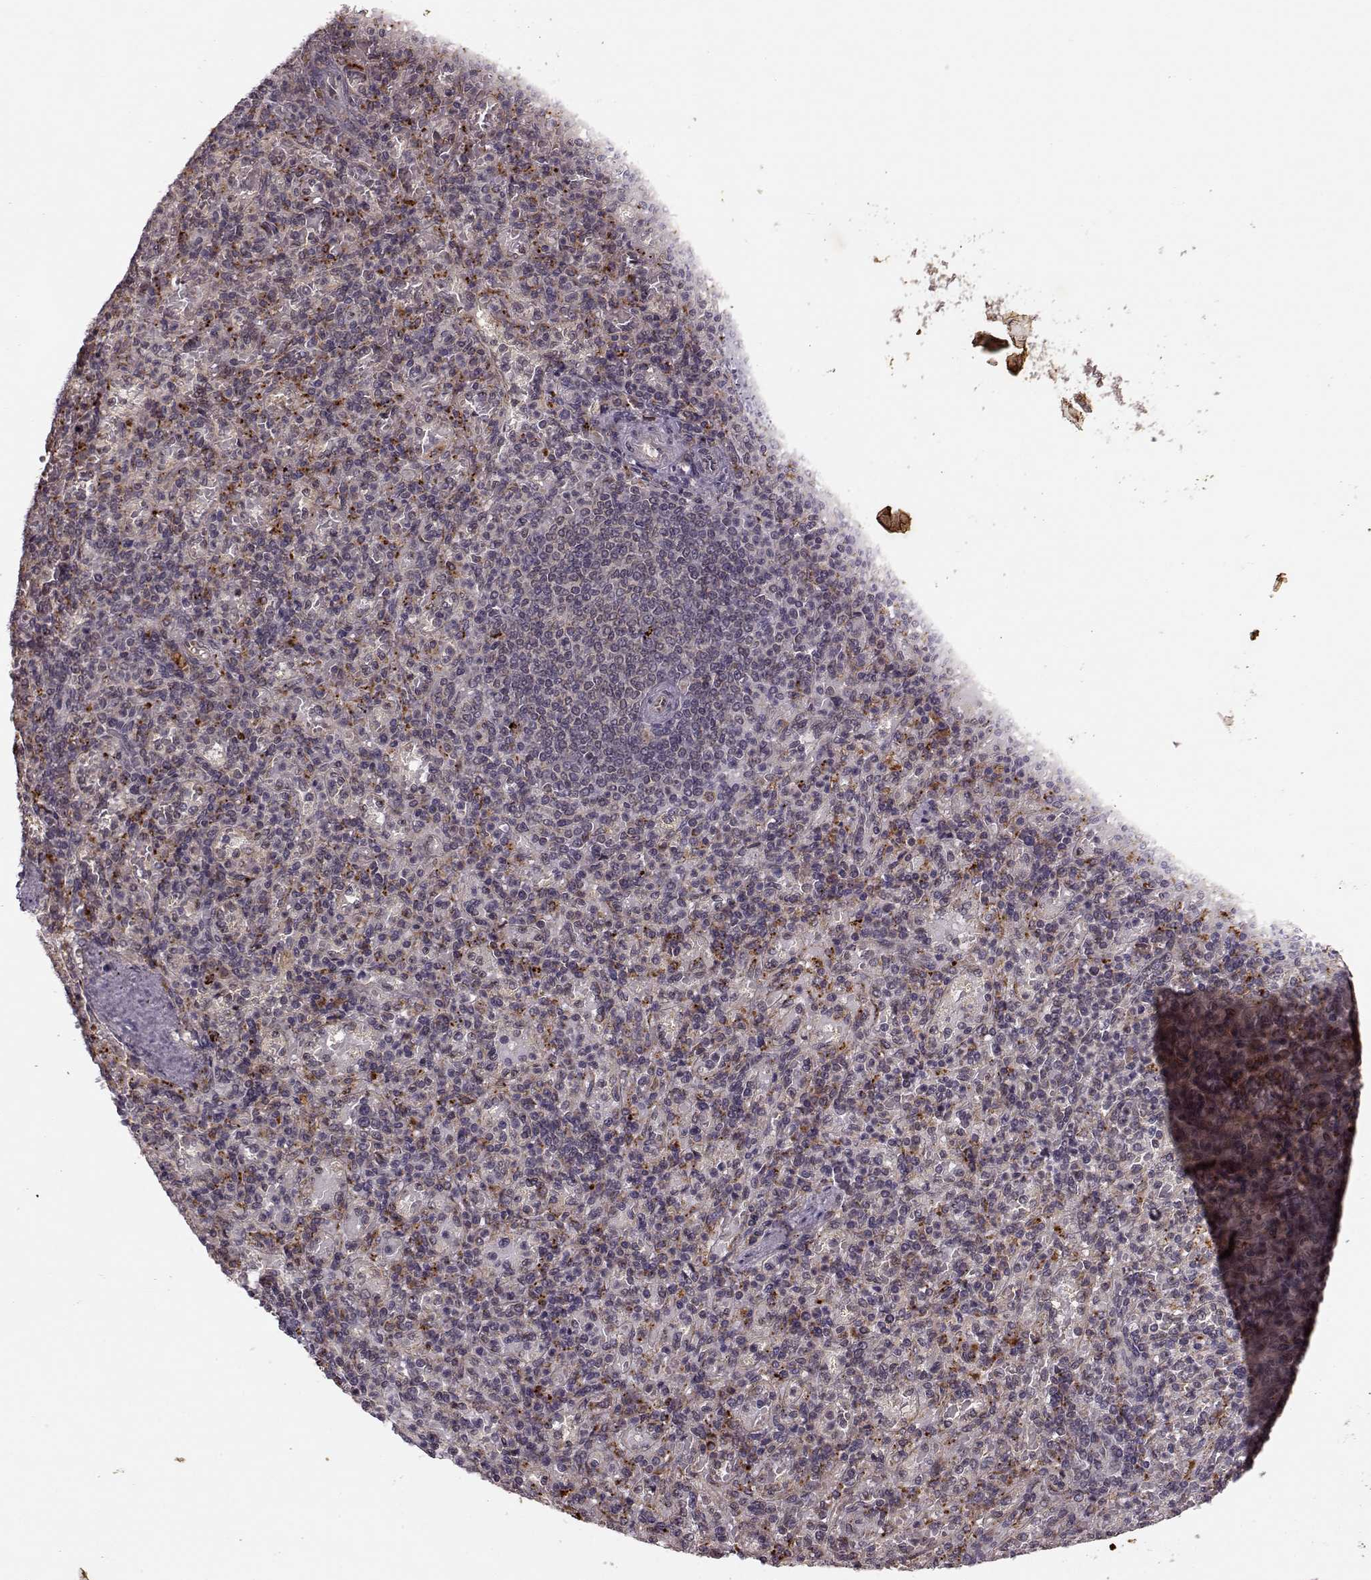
{"staining": {"intensity": "moderate", "quantity": ">75%", "location": "cytoplasmic/membranous"}, "tissue": "spleen", "cell_type": "Cells in red pulp", "image_type": "normal", "snomed": [{"axis": "morphology", "description": "Normal tissue, NOS"}, {"axis": "topography", "description": "Spleen"}], "caption": "This is a photomicrograph of IHC staining of normal spleen, which shows moderate positivity in the cytoplasmic/membranous of cells in red pulp.", "gene": "YIPF5", "patient": {"sex": "female", "age": 74}}